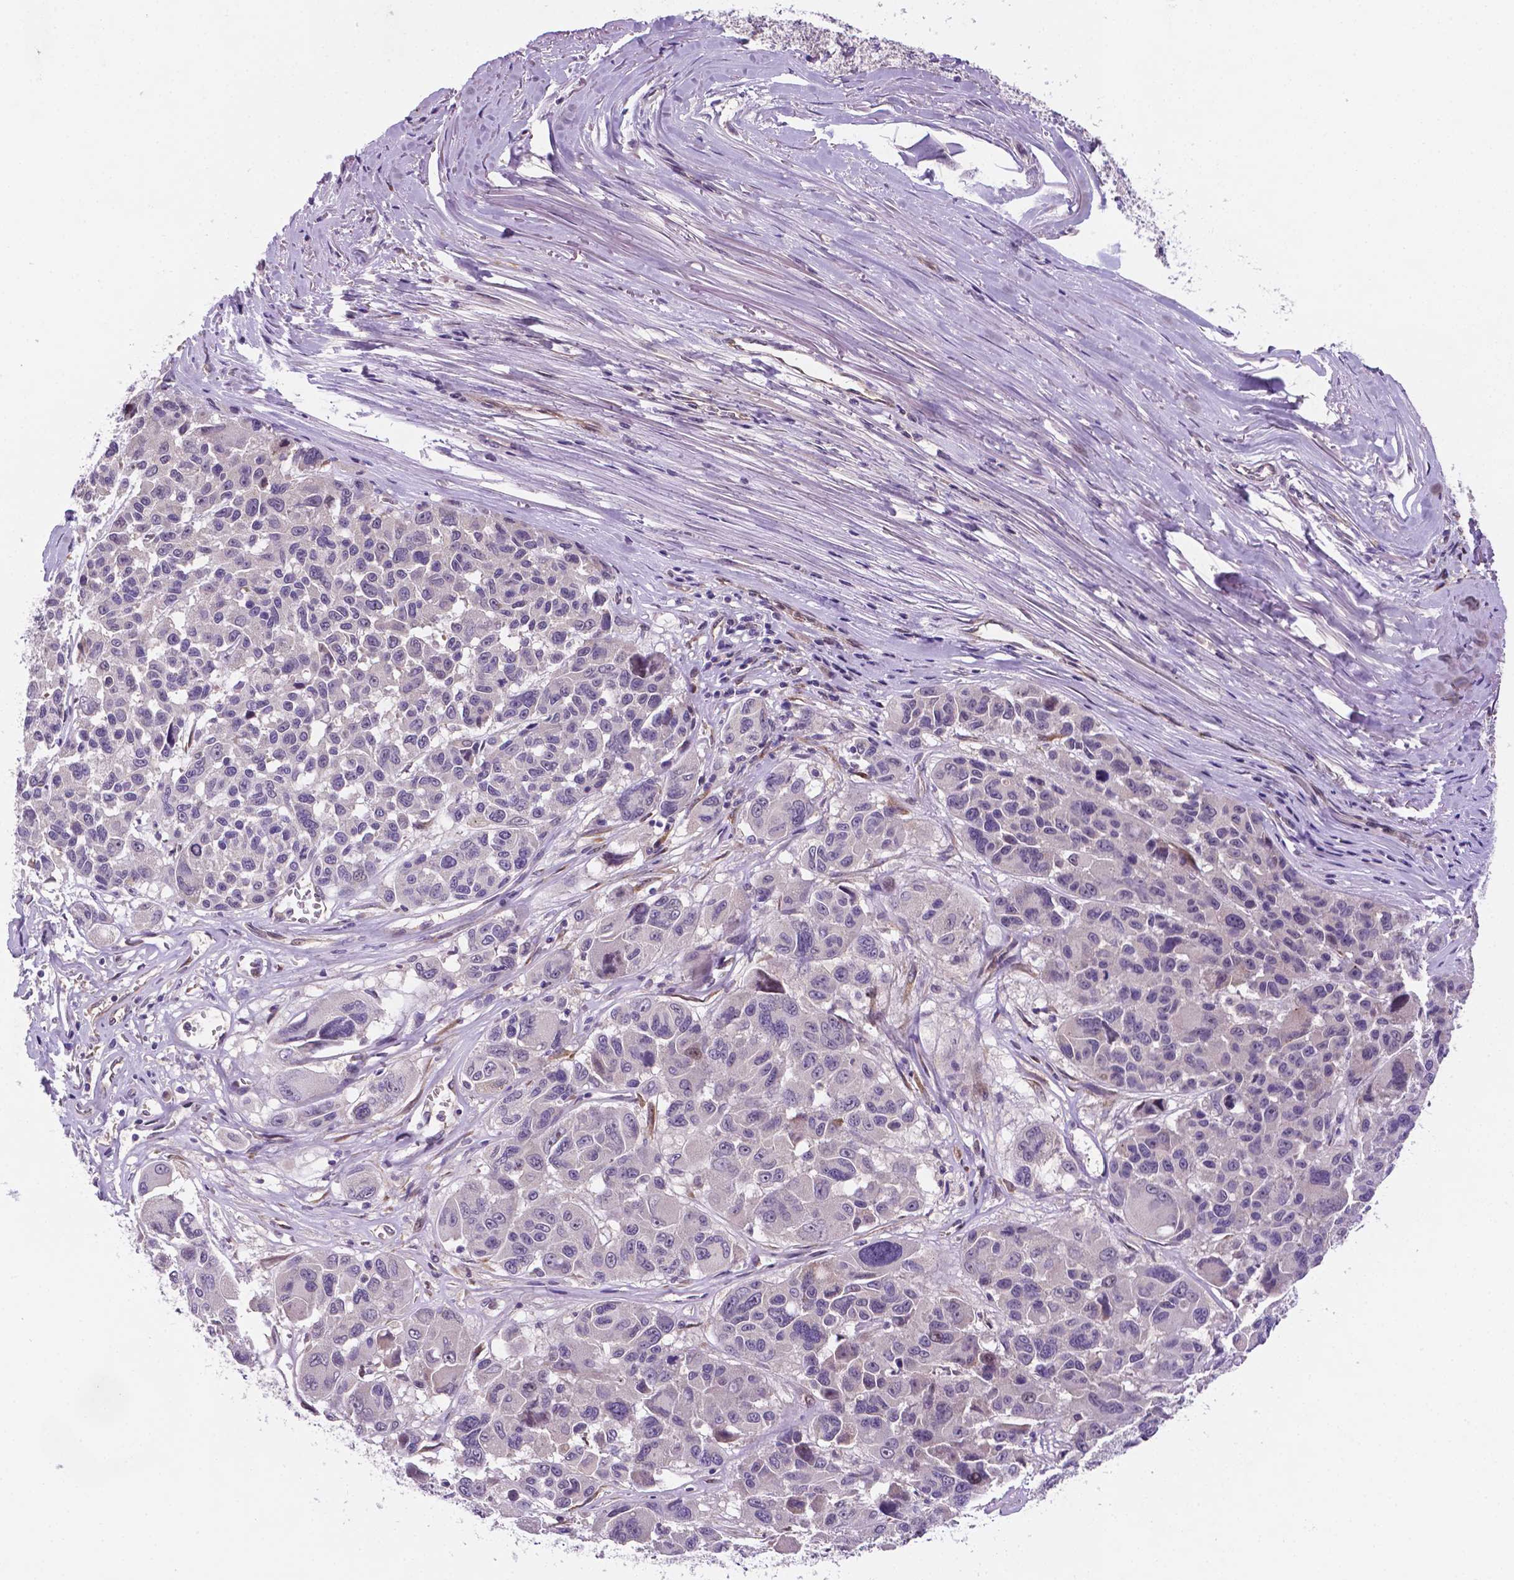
{"staining": {"intensity": "negative", "quantity": "none", "location": "none"}, "tissue": "melanoma", "cell_type": "Tumor cells", "image_type": "cancer", "snomed": [{"axis": "morphology", "description": "Malignant melanoma, NOS"}, {"axis": "topography", "description": "Skin"}], "caption": "DAB immunohistochemical staining of melanoma reveals no significant positivity in tumor cells. Nuclei are stained in blue.", "gene": "TM4SF20", "patient": {"sex": "female", "age": 66}}